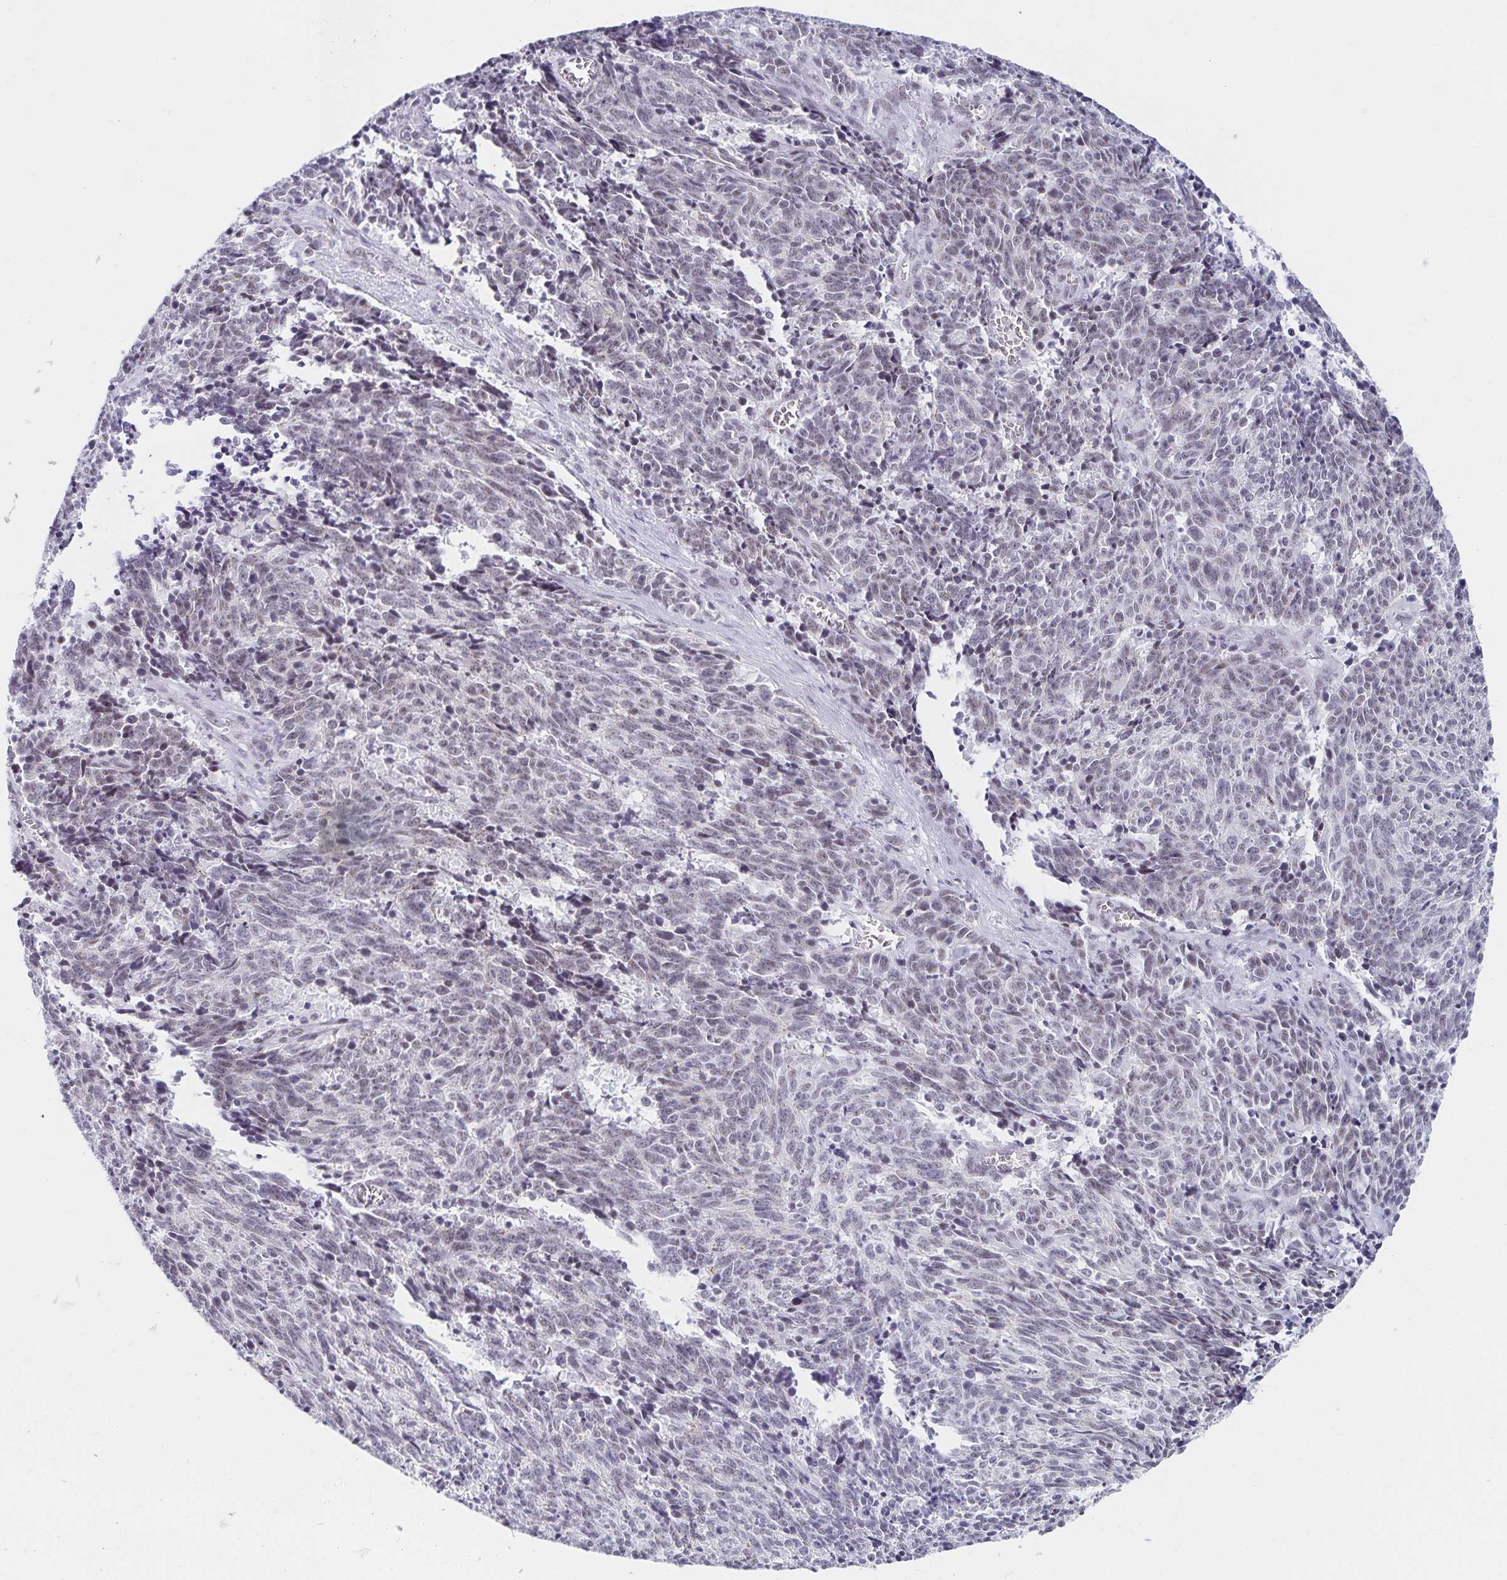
{"staining": {"intensity": "weak", "quantity": "<25%", "location": "nuclear"}, "tissue": "cervical cancer", "cell_type": "Tumor cells", "image_type": "cancer", "snomed": [{"axis": "morphology", "description": "Squamous cell carcinoma, NOS"}, {"axis": "topography", "description": "Cervix"}], "caption": "The photomicrograph reveals no staining of tumor cells in cervical cancer.", "gene": "C20orf85", "patient": {"sex": "female", "age": 29}}